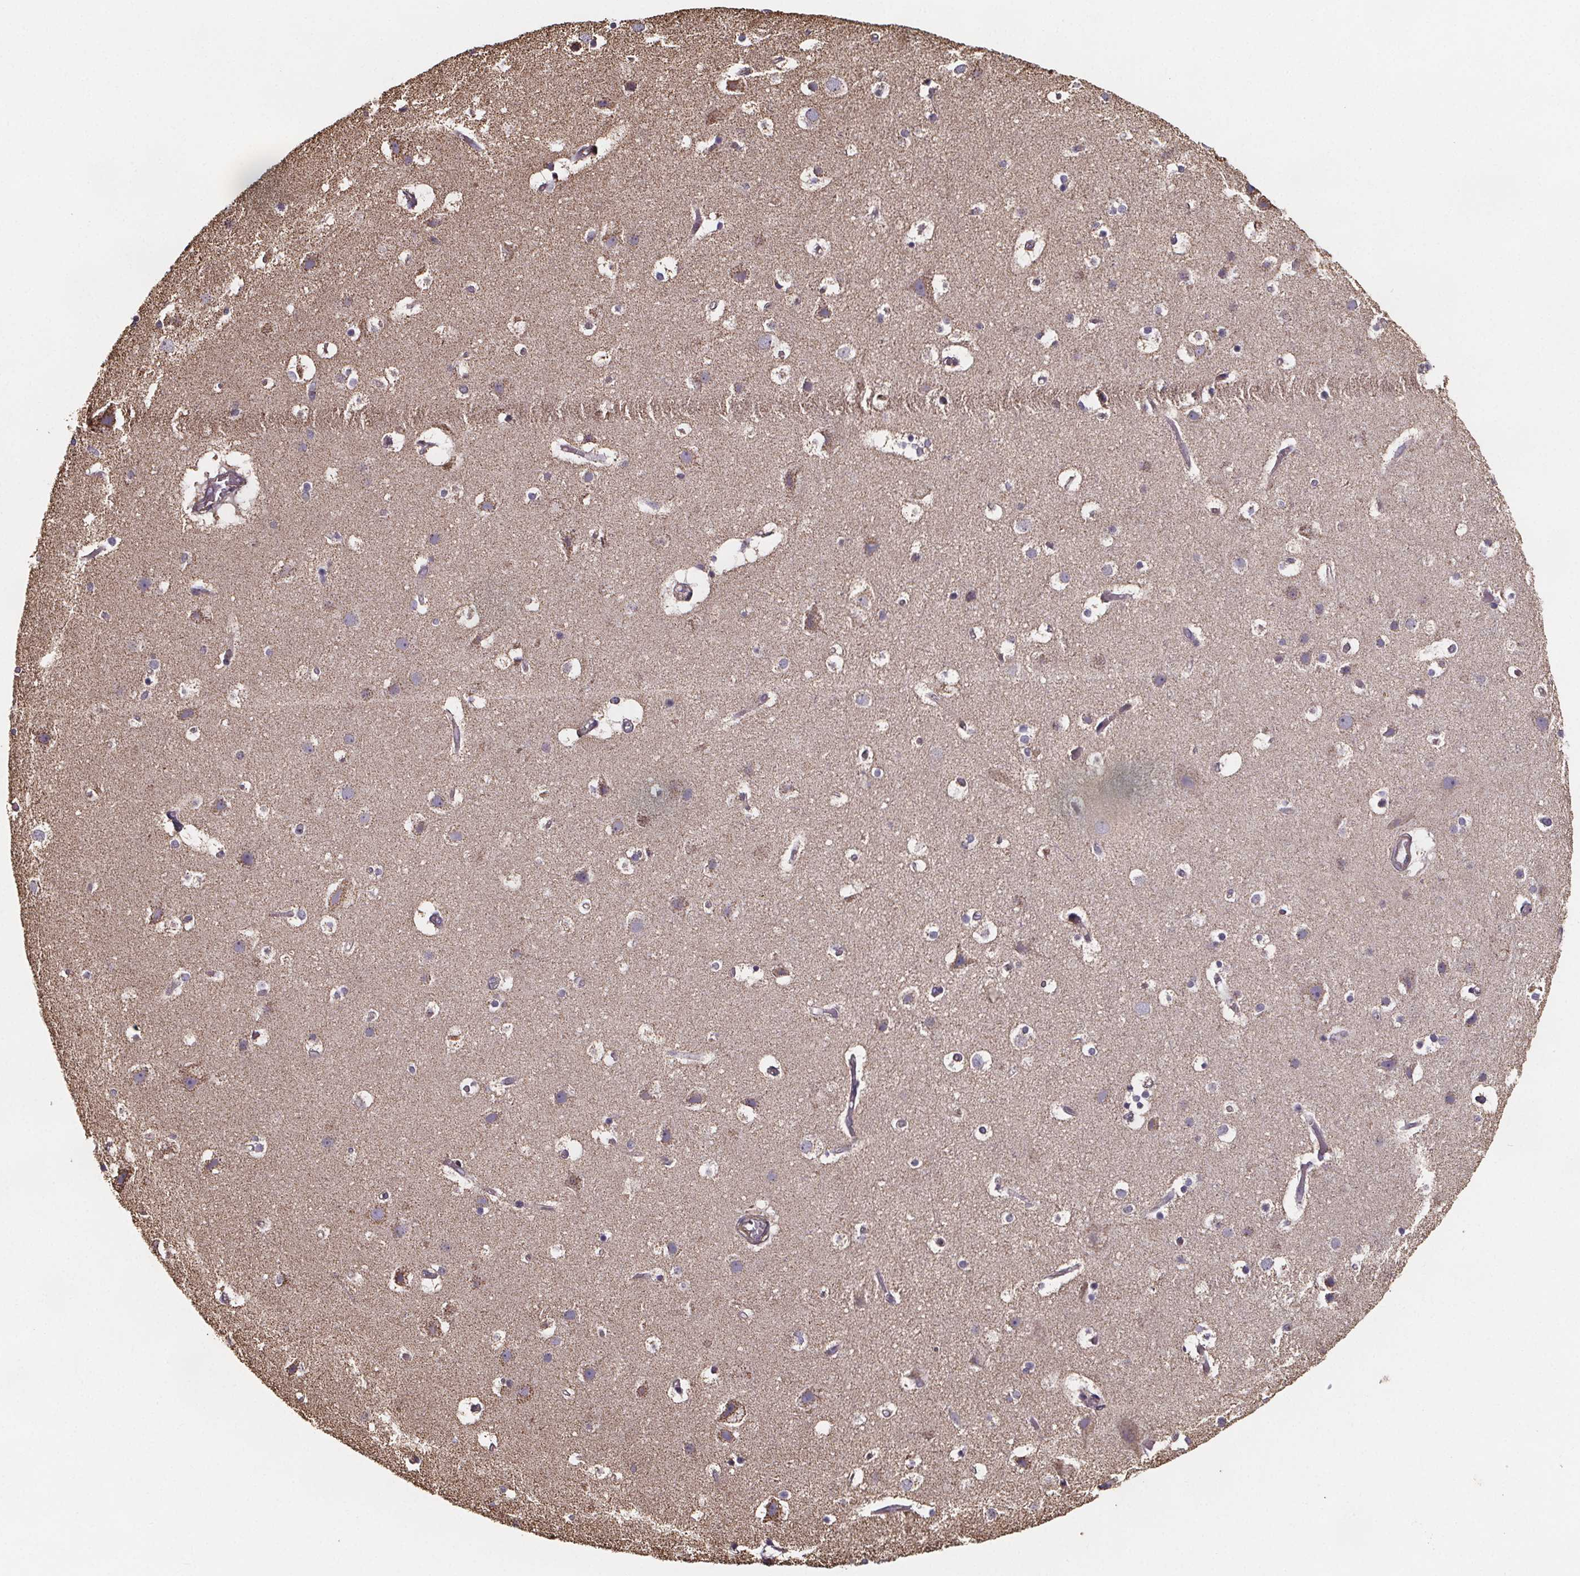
{"staining": {"intensity": "negative", "quantity": "none", "location": "none"}, "tissue": "cerebral cortex", "cell_type": "Endothelial cells", "image_type": "normal", "snomed": [{"axis": "morphology", "description": "Normal tissue, NOS"}, {"axis": "topography", "description": "Cerebral cortex"}], "caption": "Protein analysis of benign cerebral cortex displays no significant staining in endothelial cells.", "gene": "SLC35D2", "patient": {"sex": "female", "age": 52}}